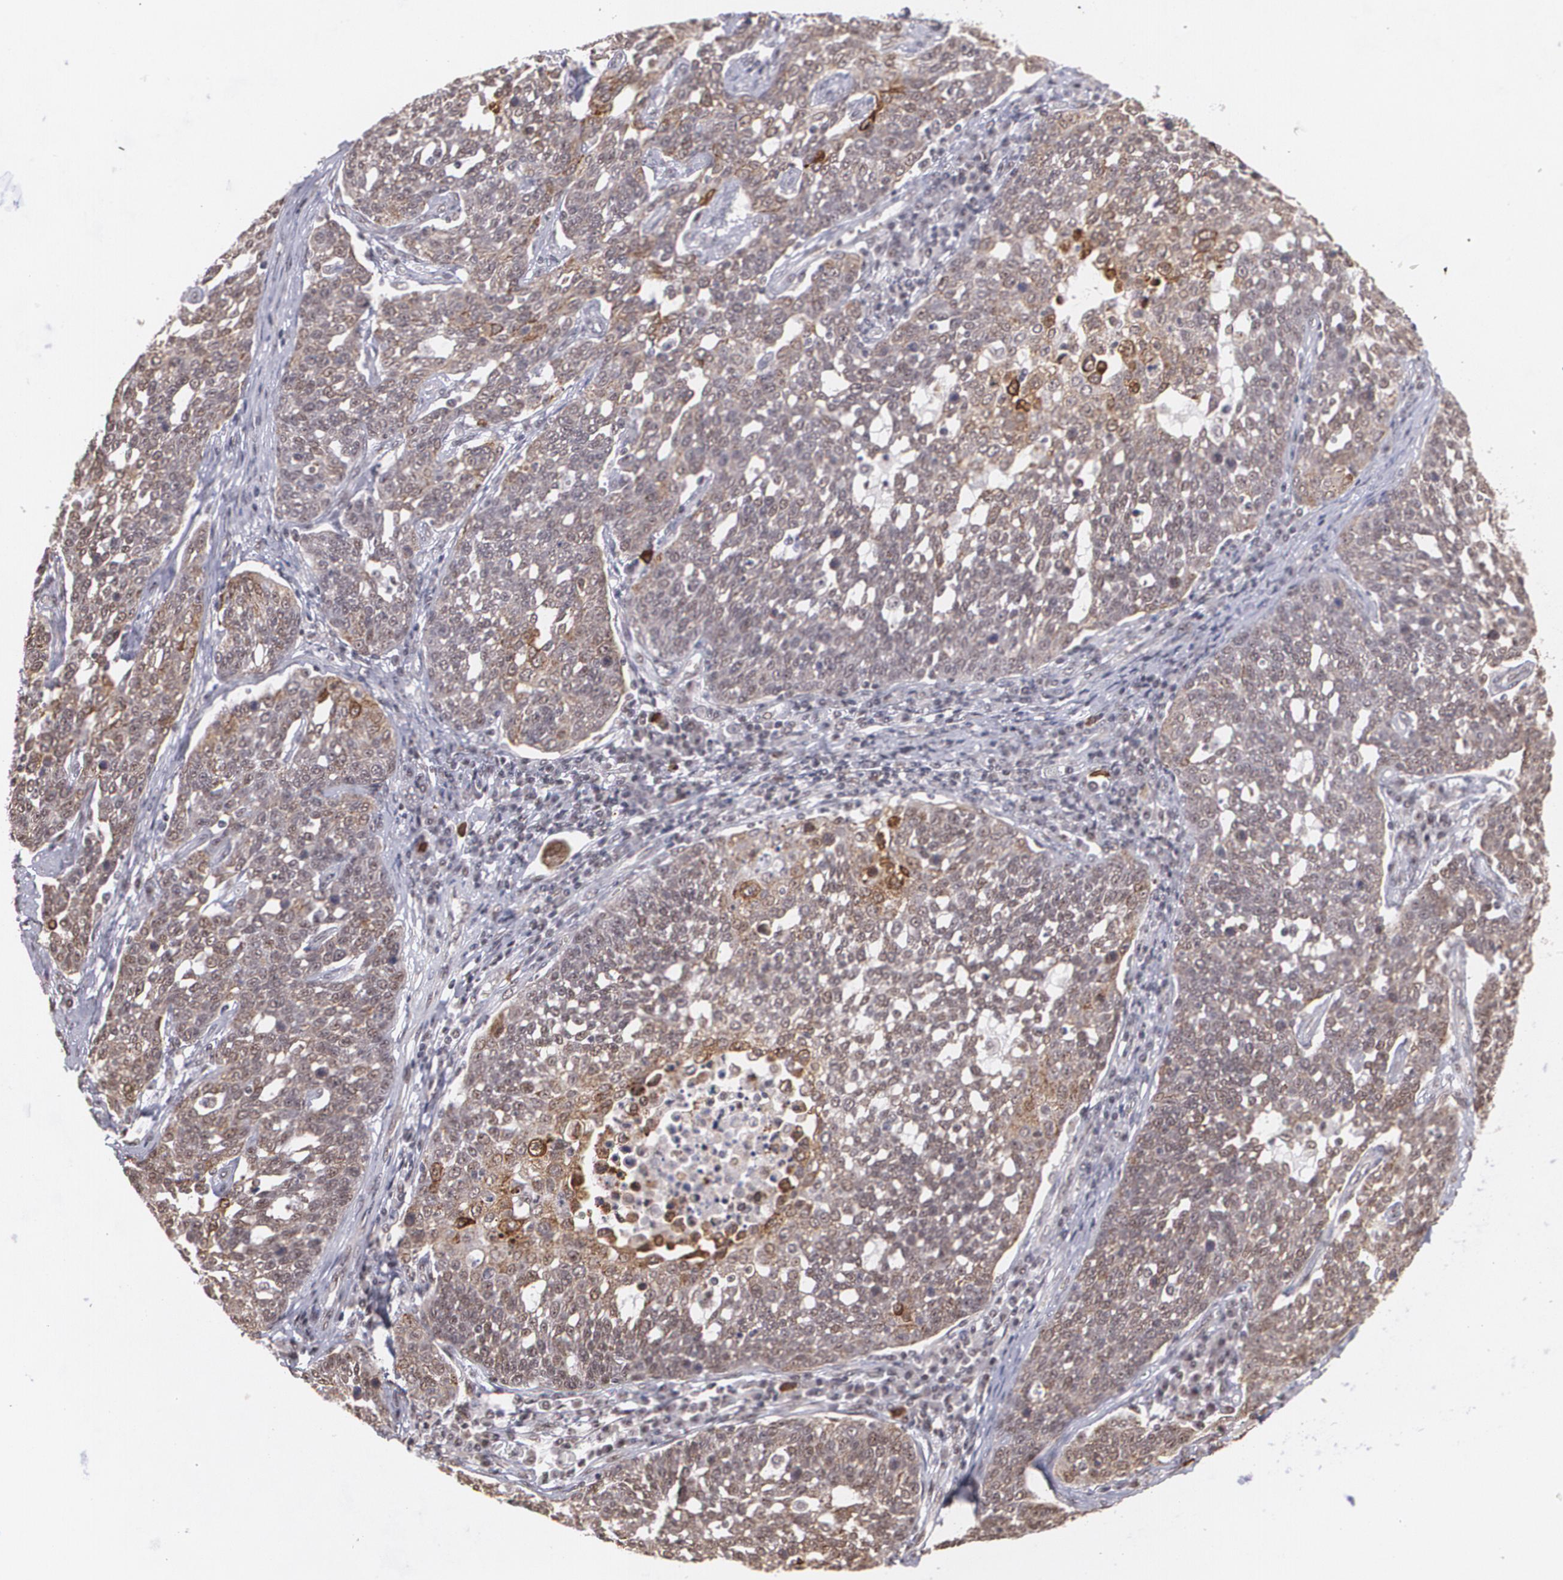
{"staining": {"intensity": "moderate", "quantity": ">75%", "location": "cytoplasmic/membranous,nuclear"}, "tissue": "cervical cancer", "cell_type": "Tumor cells", "image_type": "cancer", "snomed": [{"axis": "morphology", "description": "Squamous cell carcinoma, NOS"}, {"axis": "topography", "description": "Cervix"}], "caption": "Tumor cells reveal medium levels of moderate cytoplasmic/membranous and nuclear staining in about >75% of cells in human squamous cell carcinoma (cervical).", "gene": "C6orf15", "patient": {"sex": "female", "age": 34}}